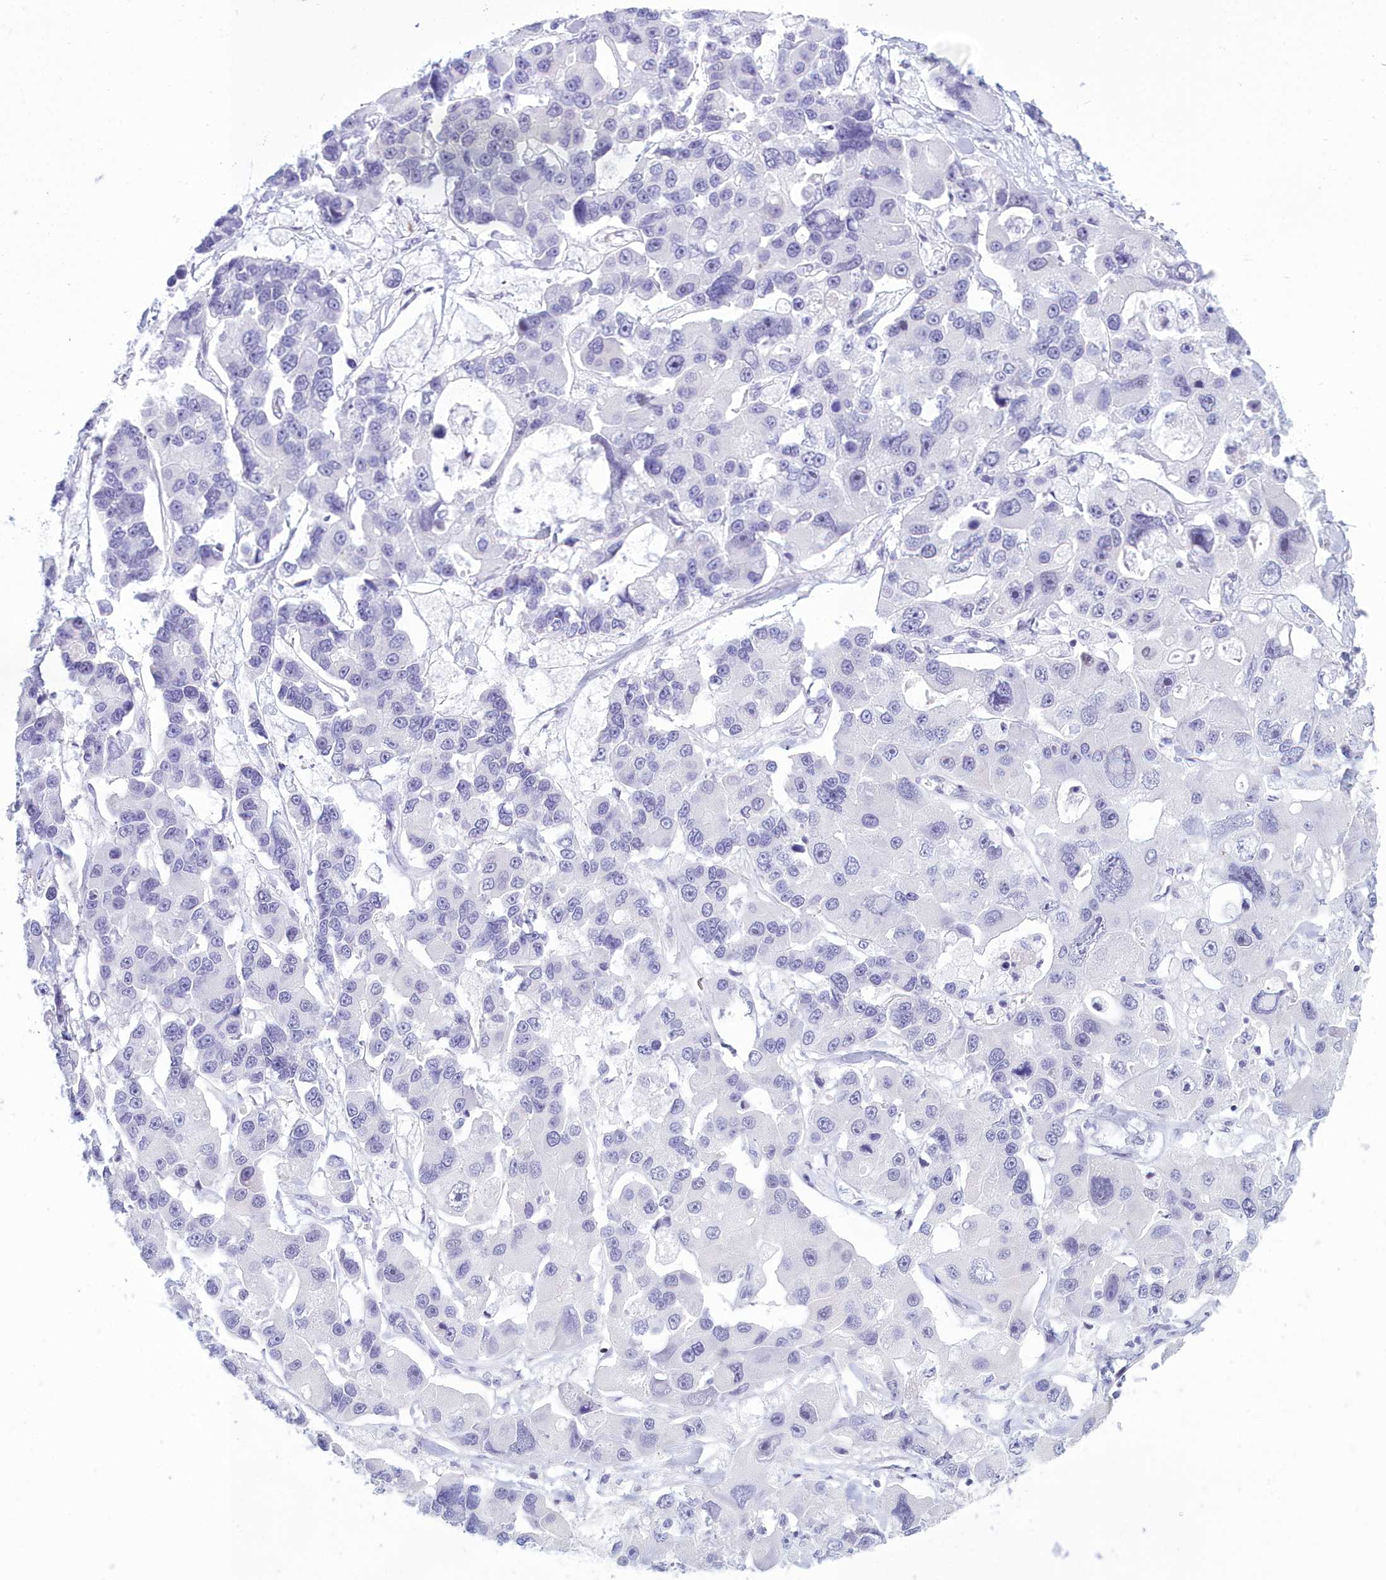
{"staining": {"intensity": "negative", "quantity": "none", "location": "none"}, "tissue": "lung cancer", "cell_type": "Tumor cells", "image_type": "cancer", "snomed": [{"axis": "morphology", "description": "Adenocarcinoma, NOS"}, {"axis": "topography", "description": "Lung"}], "caption": "This is an immunohistochemistry histopathology image of human adenocarcinoma (lung). There is no staining in tumor cells.", "gene": "SNX20", "patient": {"sex": "female", "age": 54}}